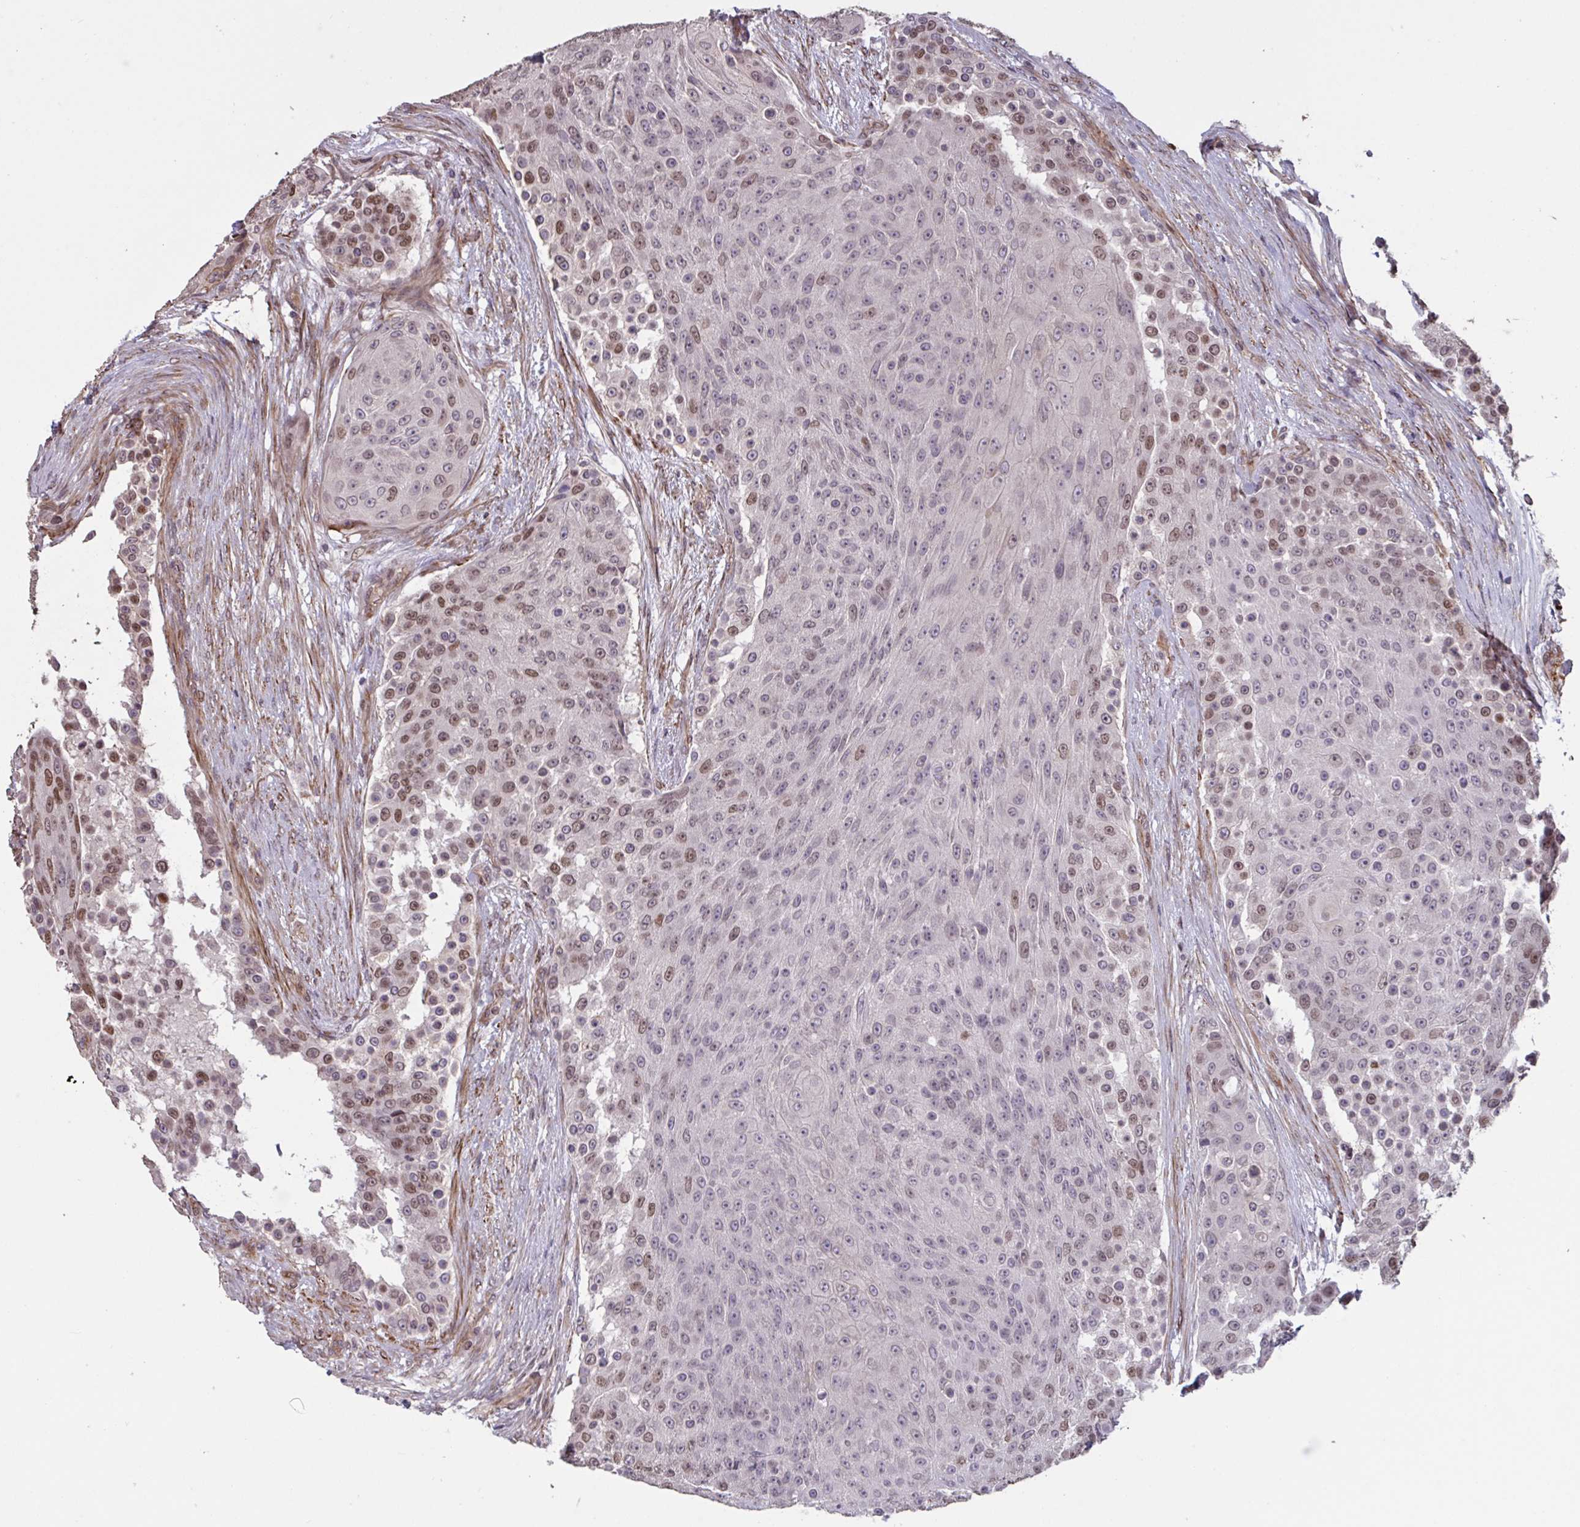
{"staining": {"intensity": "moderate", "quantity": "25%-75%", "location": "nuclear"}, "tissue": "urothelial cancer", "cell_type": "Tumor cells", "image_type": "cancer", "snomed": [{"axis": "morphology", "description": "Urothelial carcinoma, High grade"}, {"axis": "topography", "description": "Urinary bladder"}], "caption": "Protein expression analysis of human high-grade urothelial carcinoma reveals moderate nuclear expression in about 25%-75% of tumor cells. The protein of interest is shown in brown color, while the nuclei are stained blue.", "gene": "IPO5", "patient": {"sex": "female", "age": 63}}